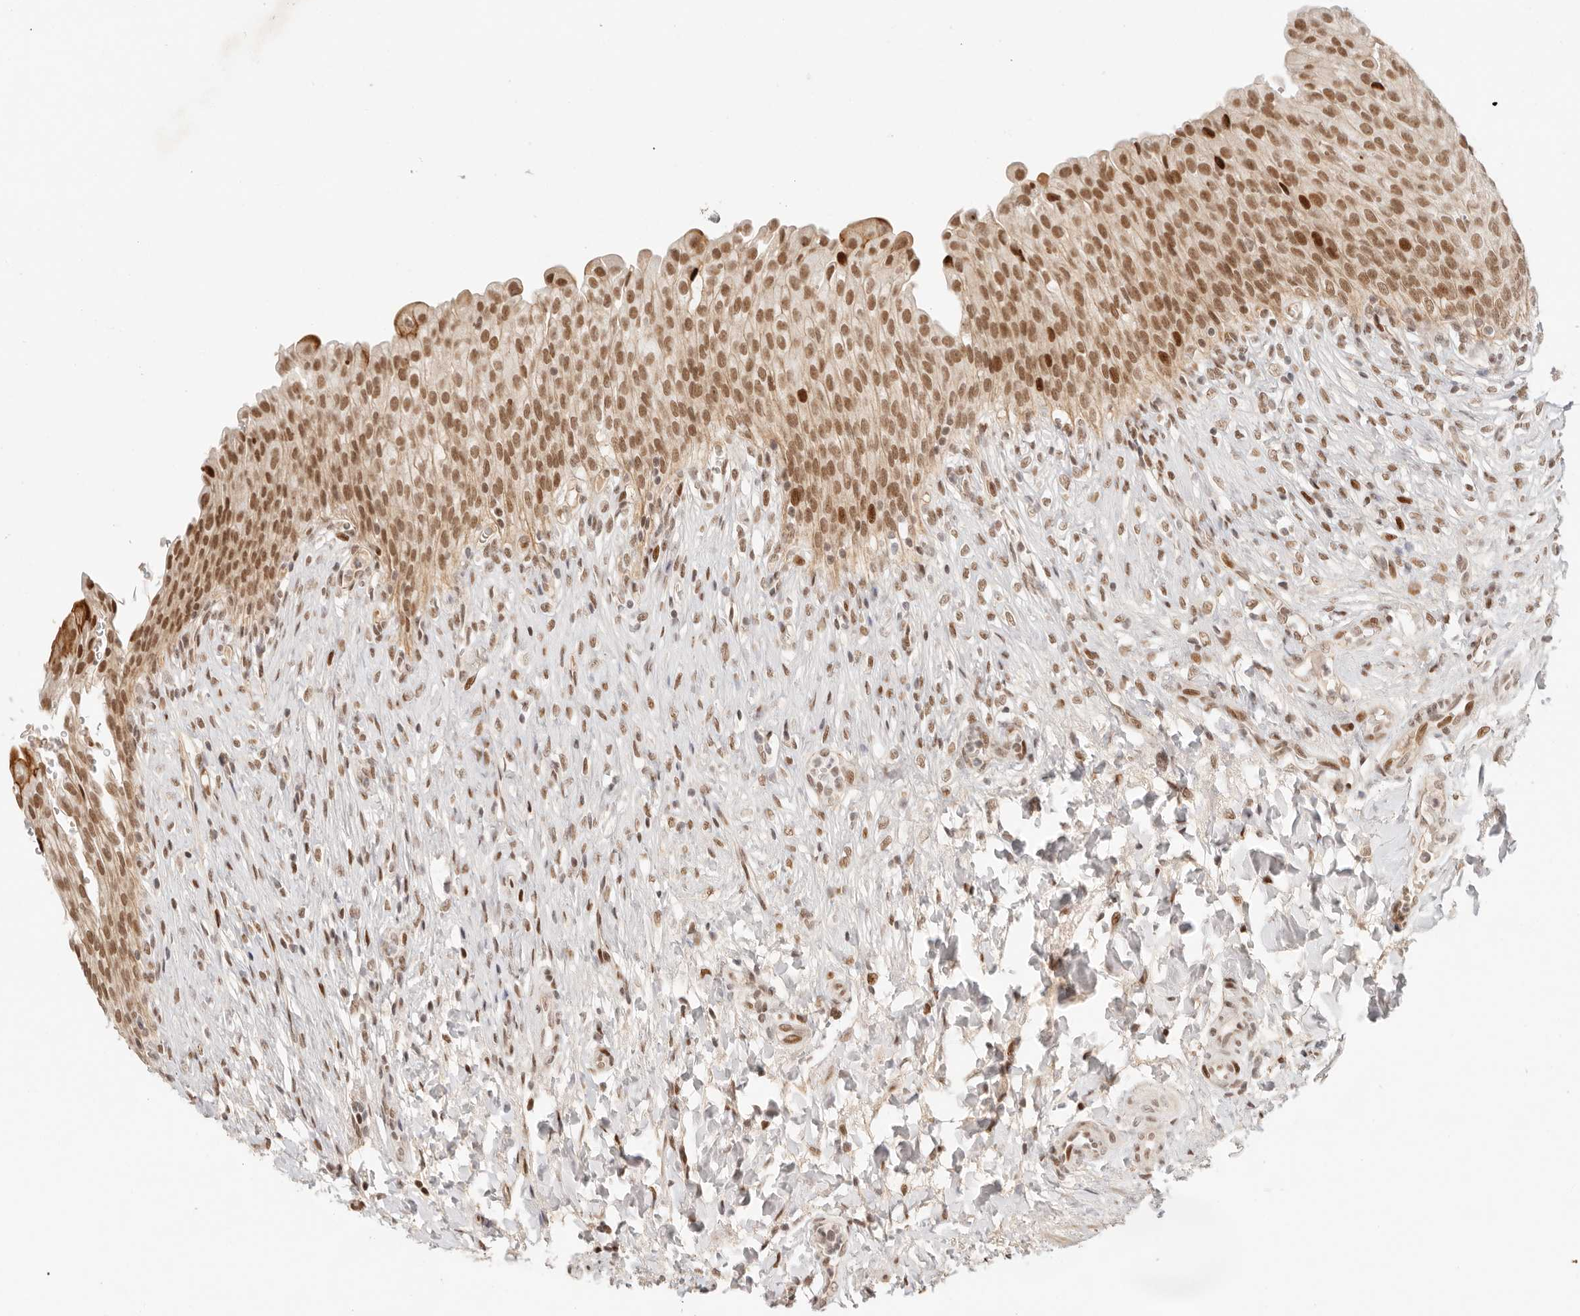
{"staining": {"intensity": "strong", "quantity": ">75%", "location": "nuclear"}, "tissue": "urinary bladder", "cell_type": "Urothelial cells", "image_type": "normal", "snomed": [{"axis": "morphology", "description": "Urothelial carcinoma, High grade"}, {"axis": "topography", "description": "Urinary bladder"}], "caption": "Immunohistochemistry (IHC) staining of unremarkable urinary bladder, which shows high levels of strong nuclear expression in approximately >75% of urothelial cells indicating strong nuclear protein staining. The staining was performed using DAB (3,3'-diaminobenzidine) (brown) for protein detection and nuclei were counterstained in hematoxylin (blue).", "gene": "HOXC5", "patient": {"sex": "male", "age": 46}}